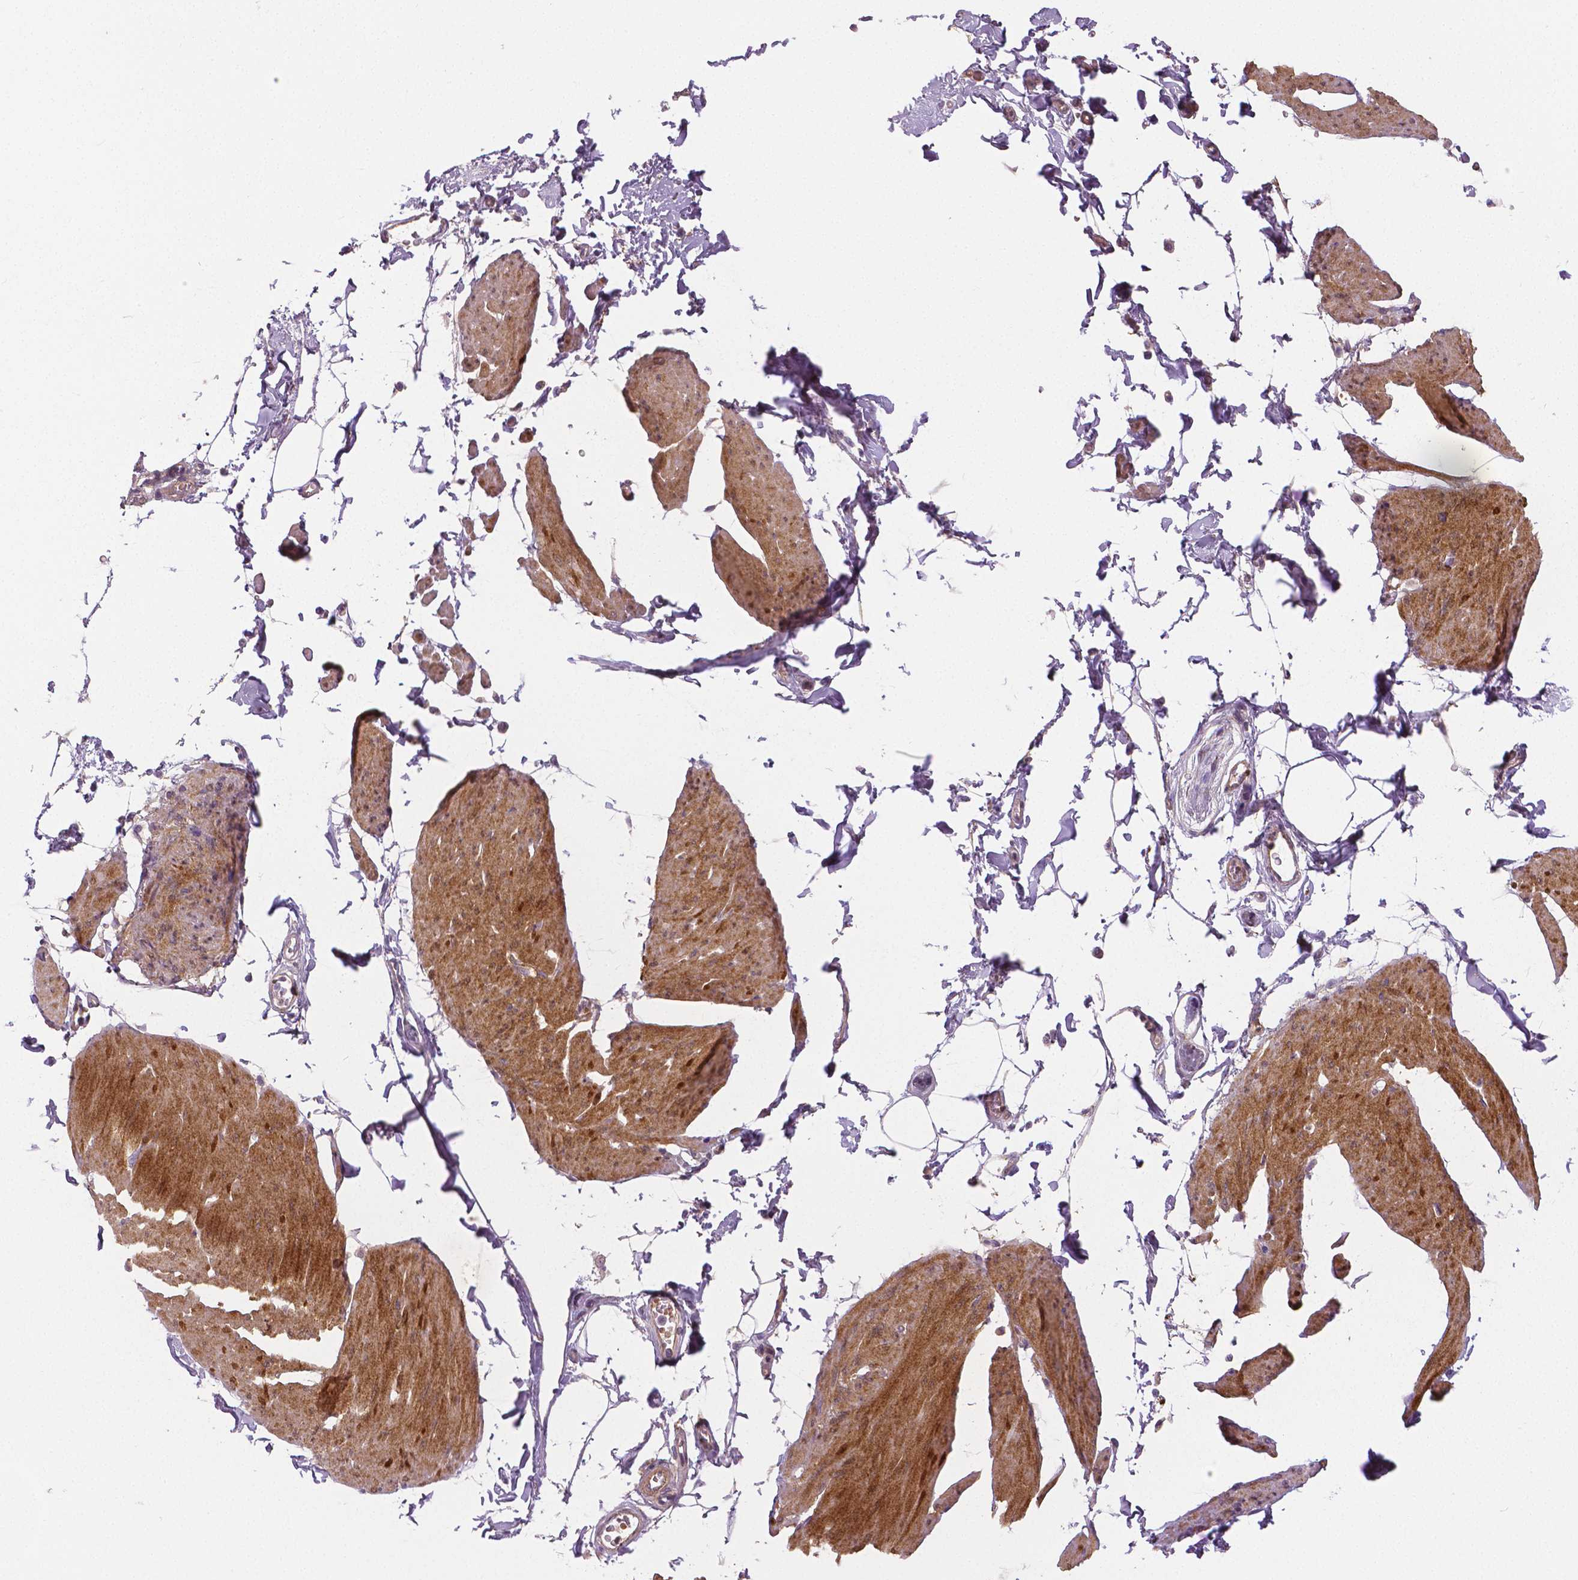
{"staining": {"intensity": "moderate", "quantity": ">75%", "location": "cytoplasmic/membranous"}, "tissue": "smooth muscle", "cell_type": "Smooth muscle cells", "image_type": "normal", "snomed": [{"axis": "morphology", "description": "Normal tissue, NOS"}, {"axis": "topography", "description": "Adipose tissue"}, {"axis": "topography", "description": "Smooth muscle"}, {"axis": "topography", "description": "Peripheral nerve tissue"}], "caption": "Smooth muscle cells show moderate cytoplasmic/membranous staining in about >75% of cells in benign smooth muscle. The staining was performed using DAB to visualize the protein expression in brown, while the nuclei were stained in blue with hematoxylin (Magnification: 20x).", "gene": "FLT1", "patient": {"sex": "male", "age": 83}}